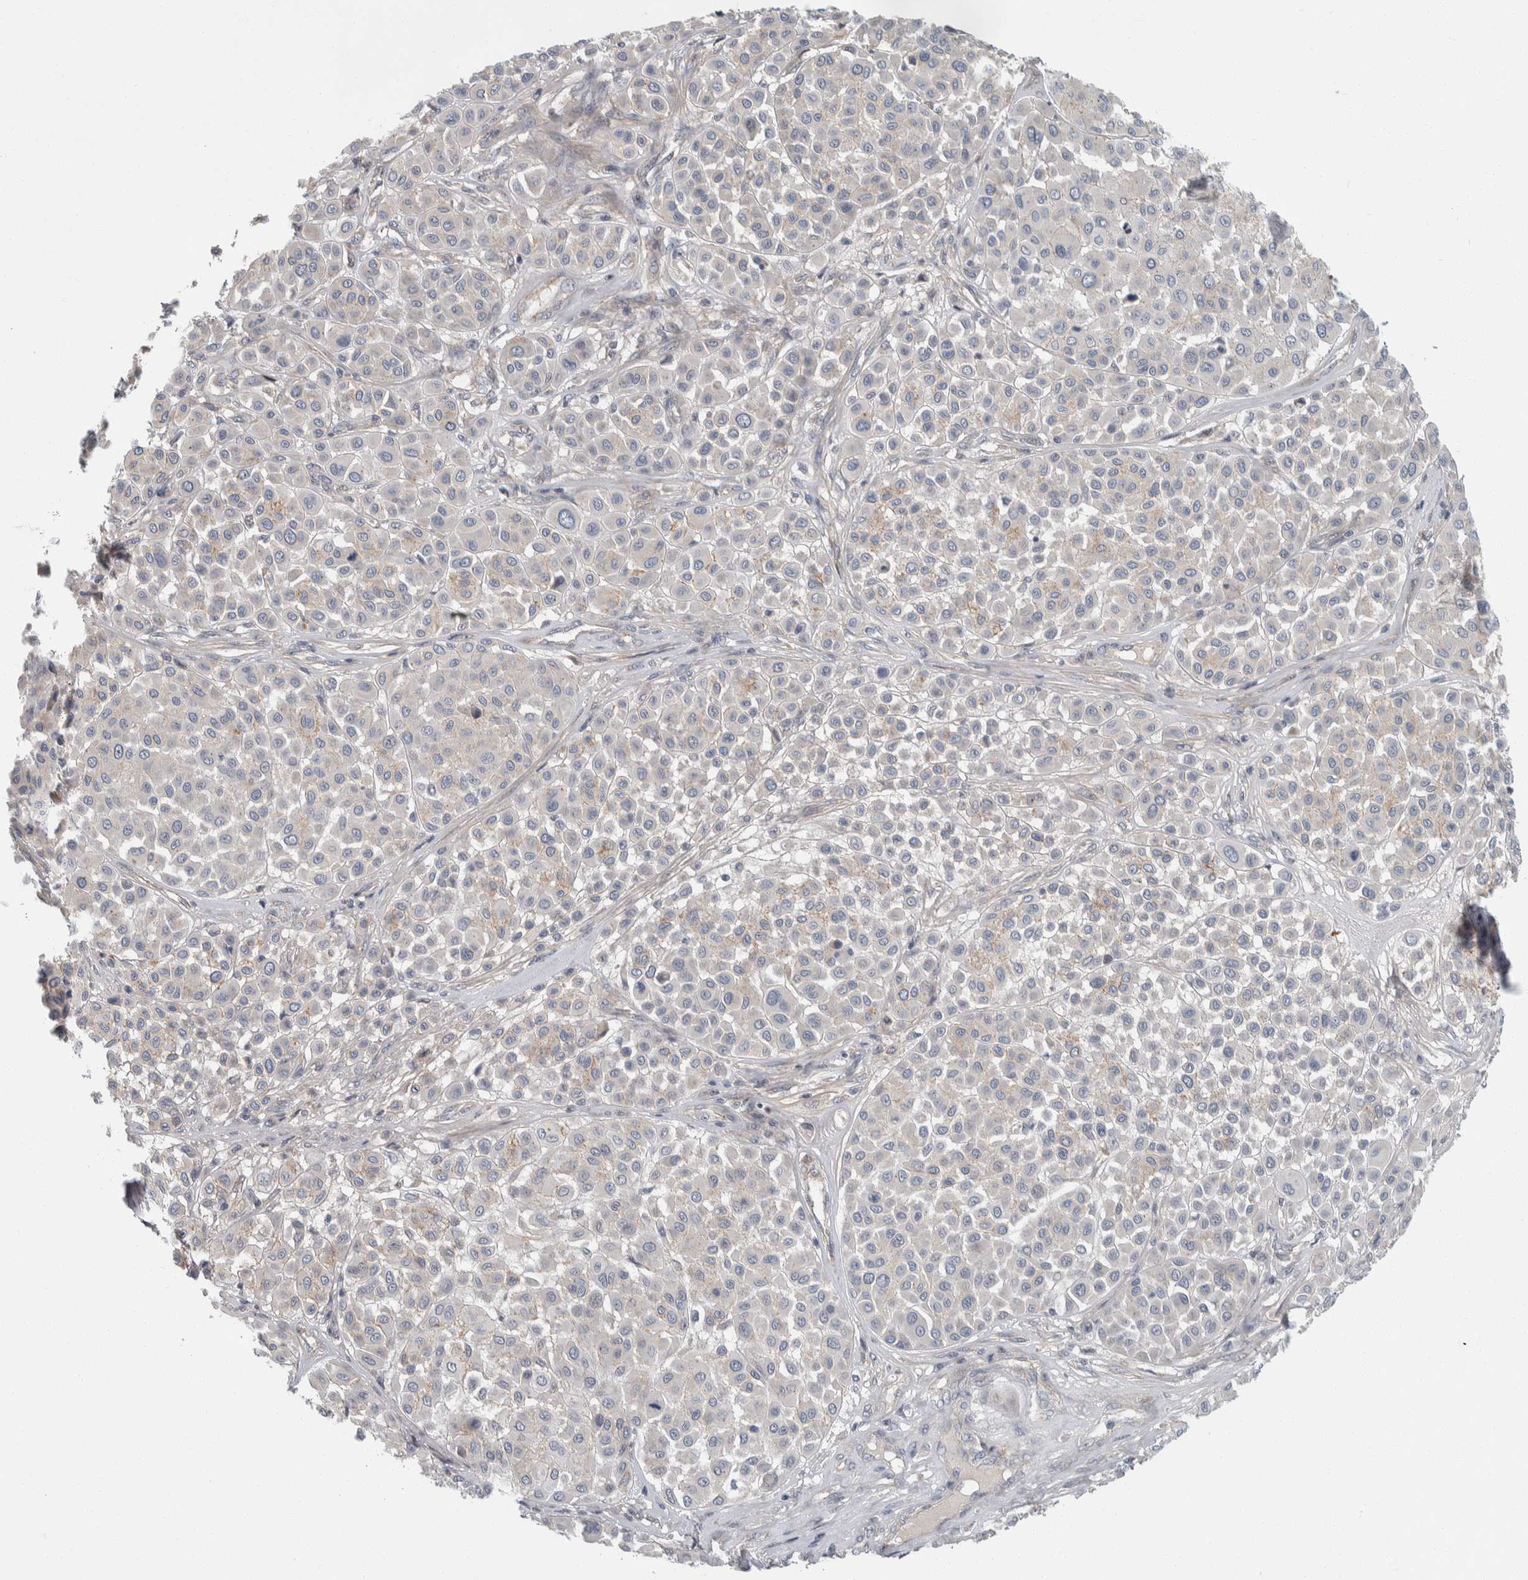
{"staining": {"intensity": "negative", "quantity": "none", "location": "none"}, "tissue": "melanoma", "cell_type": "Tumor cells", "image_type": "cancer", "snomed": [{"axis": "morphology", "description": "Malignant melanoma, Metastatic site"}, {"axis": "topography", "description": "Soft tissue"}], "caption": "A high-resolution histopathology image shows immunohistochemistry staining of melanoma, which shows no significant staining in tumor cells.", "gene": "KCNJ3", "patient": {"sex": "male", "age": 41}}